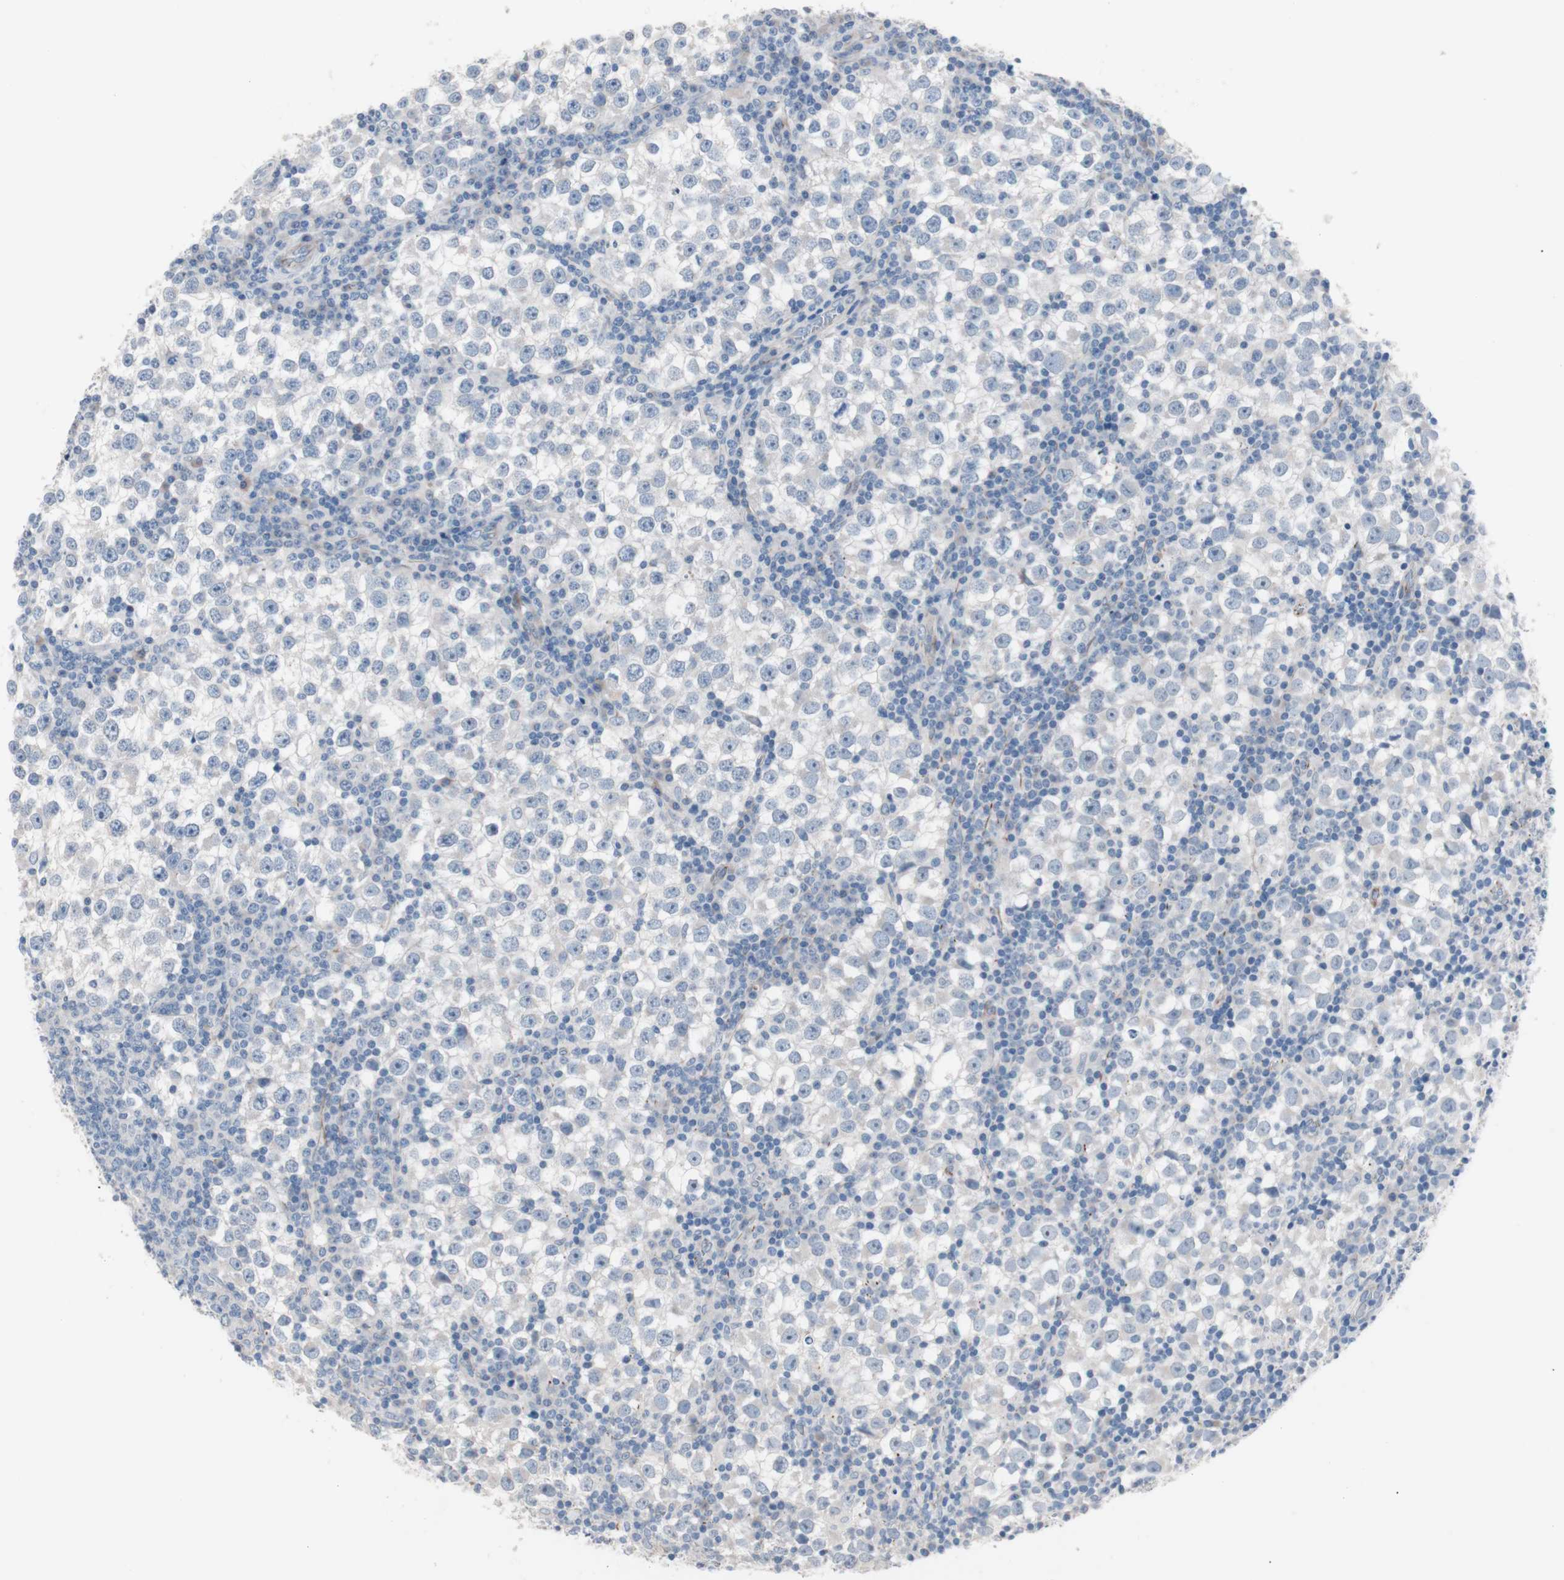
{"staining": {"intensity": "negative", "quantity": "none", "location": "none"}, "tissue": "testis cancer", "cell_type": "Tumor cells", "image_type": "cancer", "snomed": [{"axis": "morphology", "description": "Seminoma, NOS"}, {"axis": "topography", "description": "Testis"}], "caption": "The immunohistochemistry image has no significant expression in tumor cells of testis cancer (seminoma) tissue.", "gene": "ULBP1", "patient": {"sex": "male", "age": 65}}